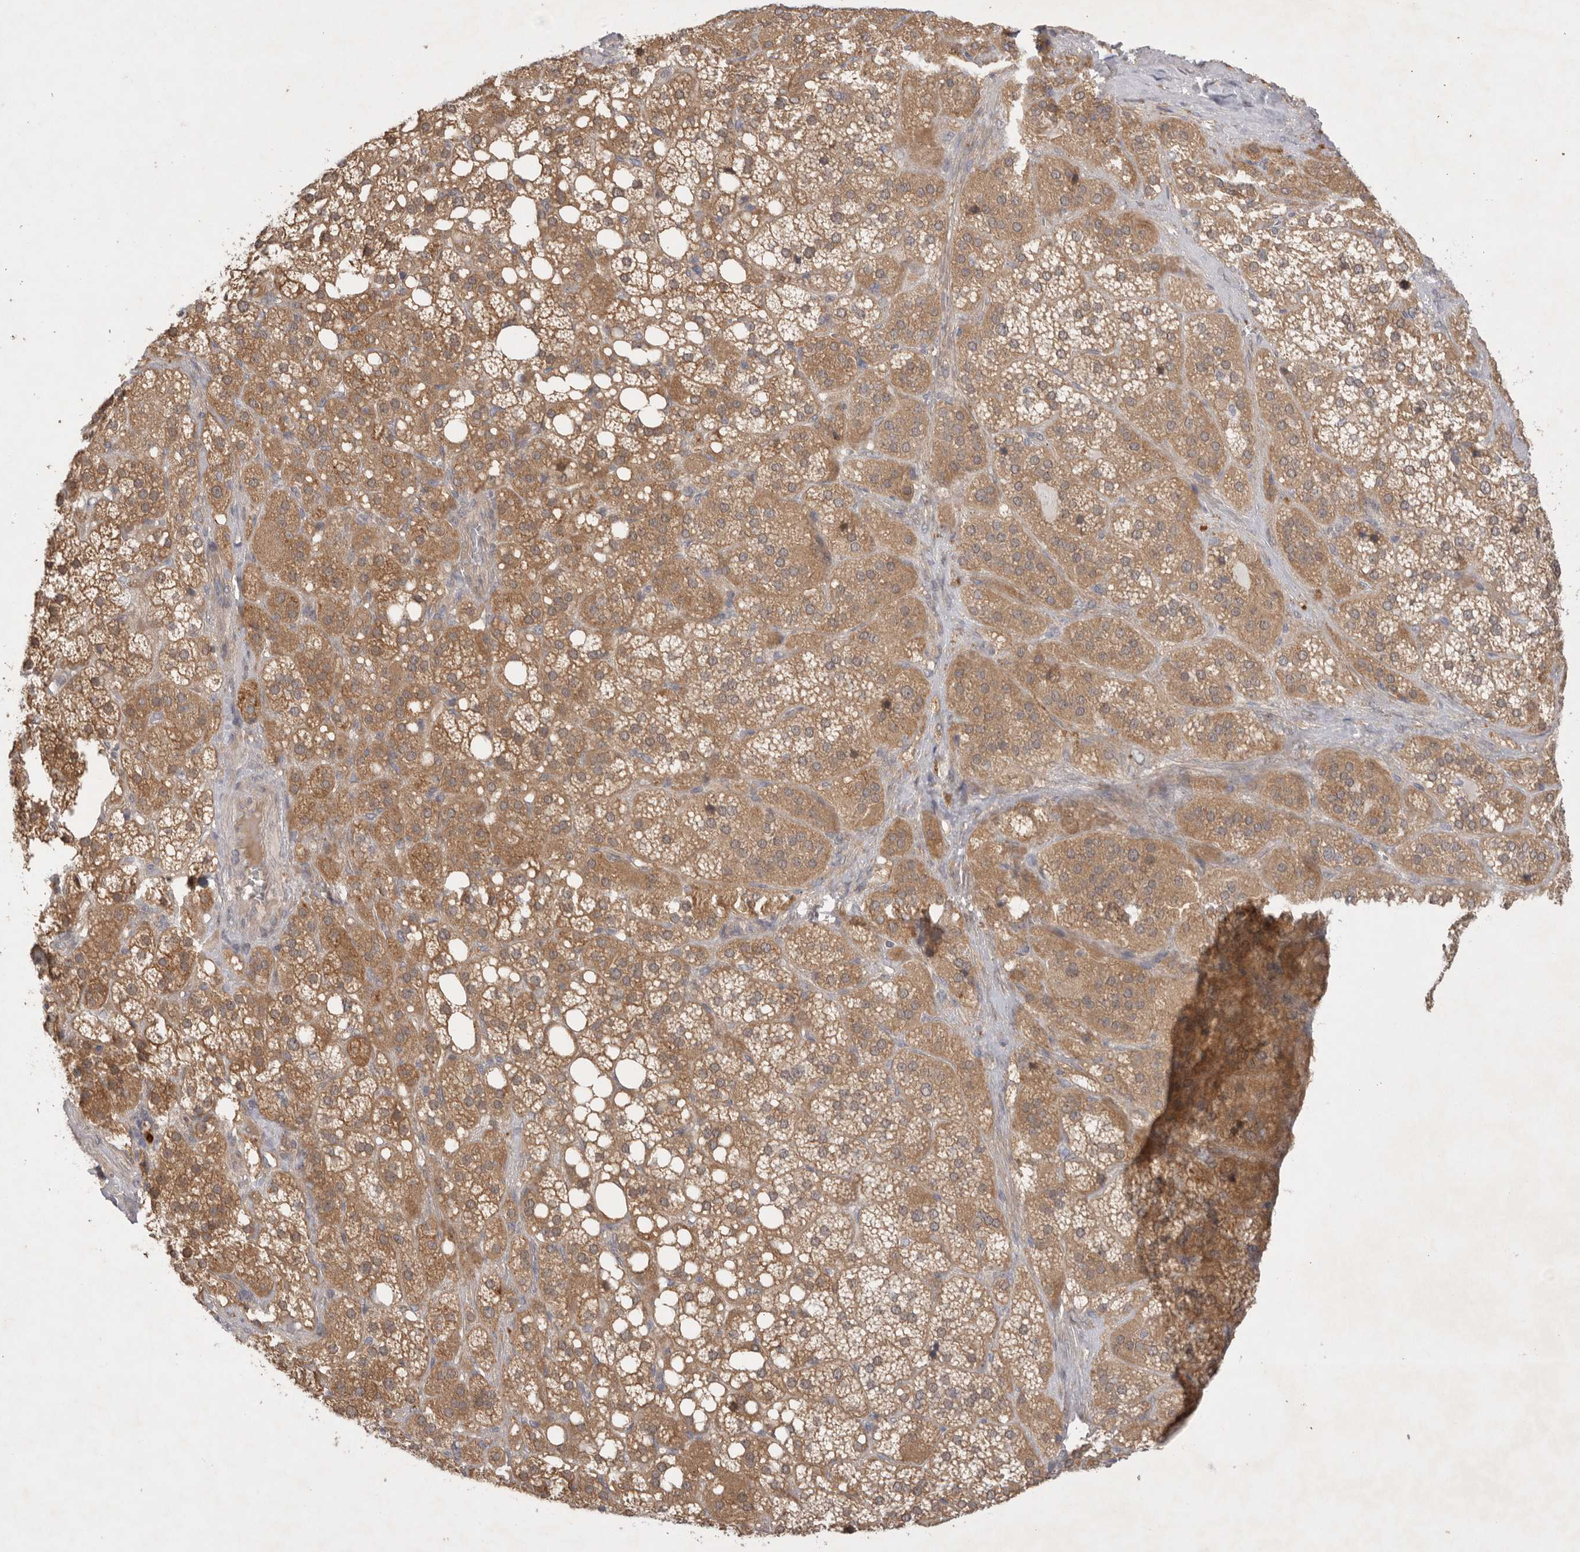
{"staining": {"intensity": "moderate", "quantity": ">75%", "location": "cytoplasmic/membranous"}, "tissue": "adrenal gland", "cell_type": "Glandular cells", "image_type": "normal", "snomed": [{"axis": "morphology", "description": "Normal tissue, NOS"}, {"axis": "topography", "description": "Adrenal gland"}], "caption": "Moderate cytoplasmic/membranous protein positivity is identified in approximately >75% of glandular cells in adrenal gland.", "gene": "PTPDC1", "patient": {"sex": "female", "age": 59}}